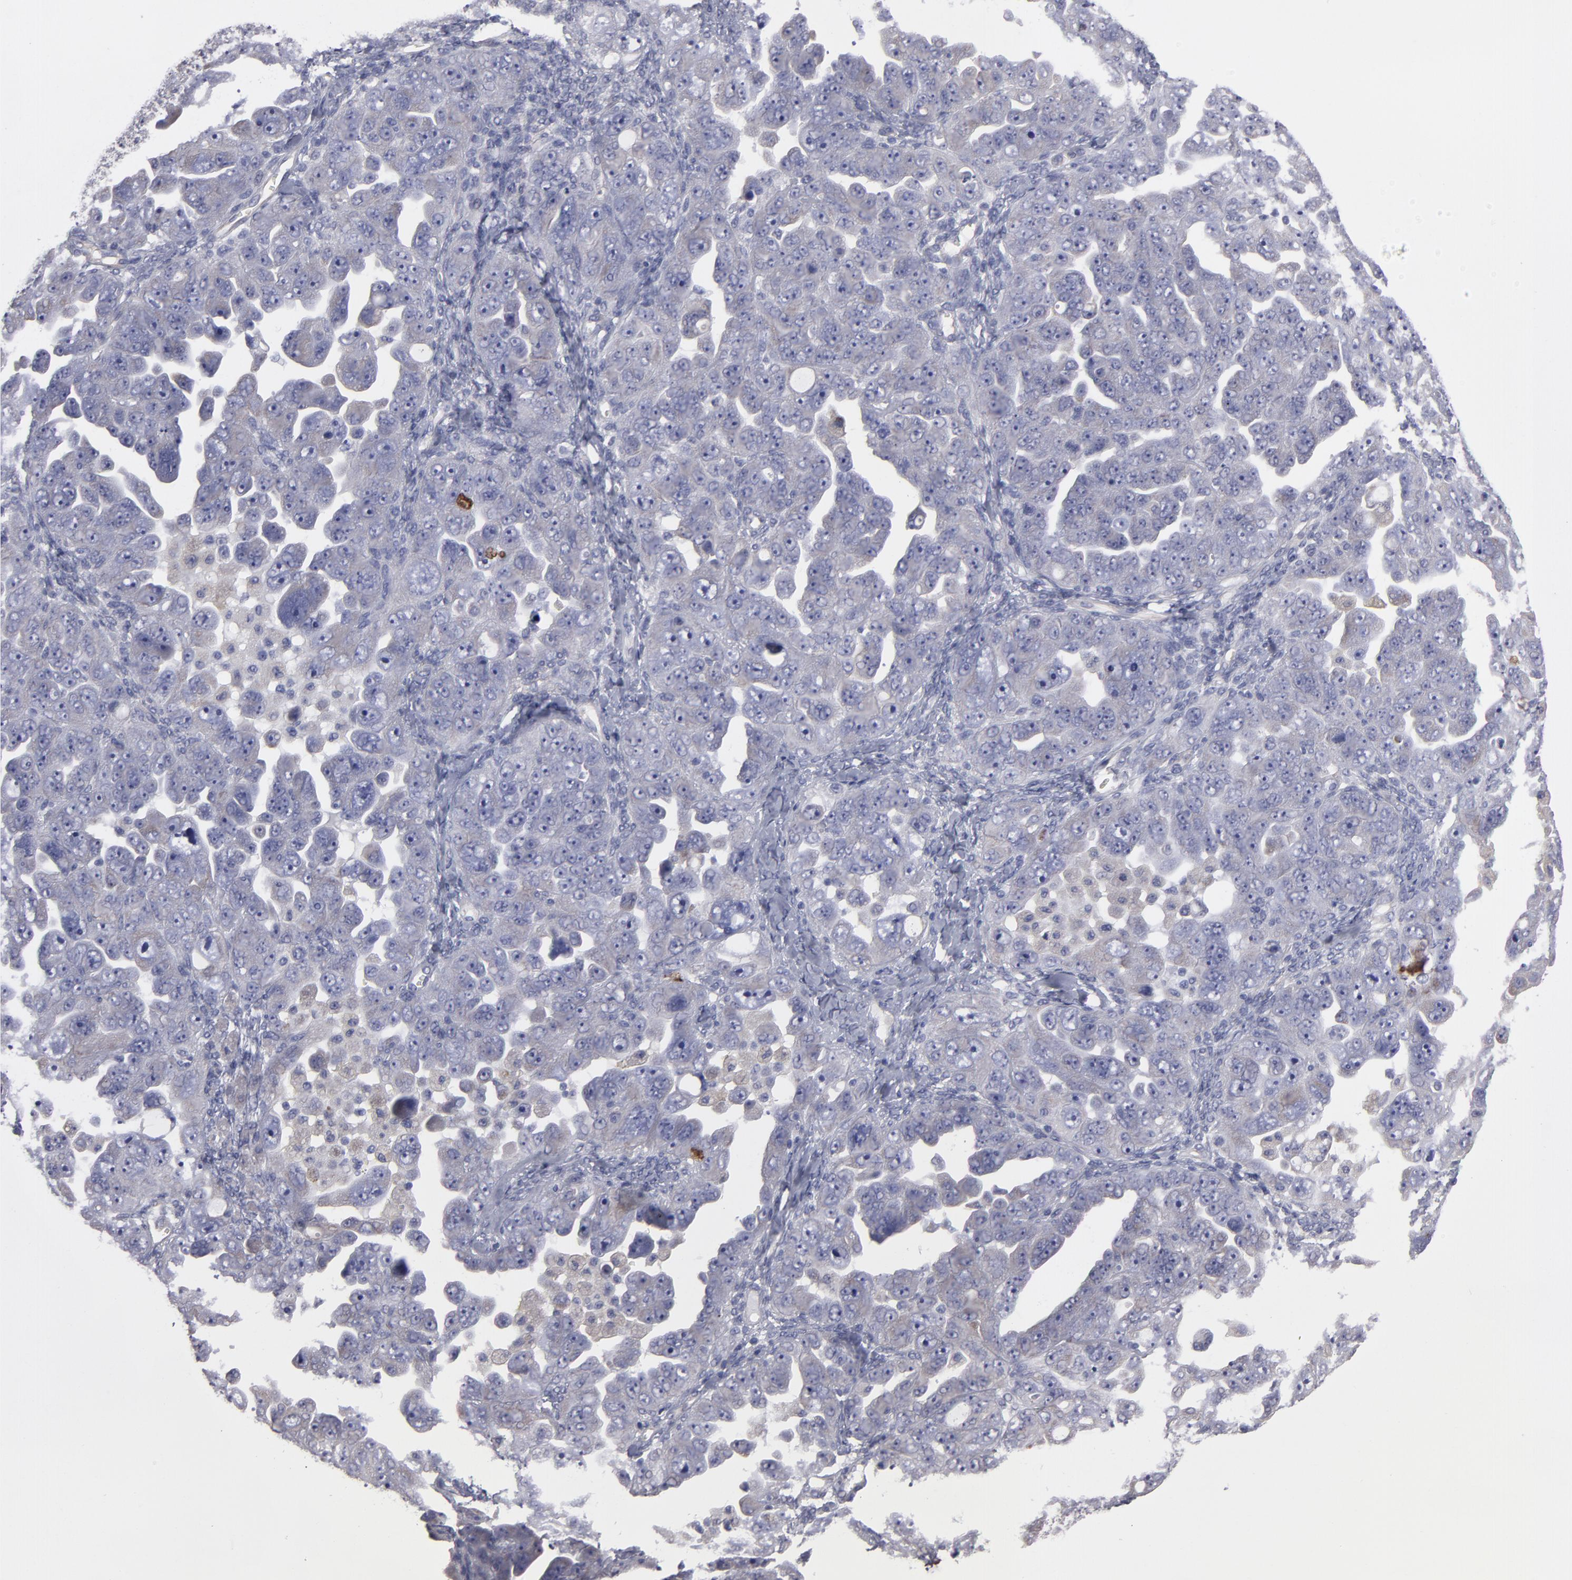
{"staining": {"intensity": "negative", "quantity": "none", "location": "none"}, "tissue": "ovarian cancer", "cell_type": "Tumor cells", "image_type": "cancer", "snomed": [{"axis": "morphology", "description": "Cystadenocarcinoma, serous, NOS"}, {"axis": "topography", "description": "Ovary"}], "caption": "Ovarian cancer (serous cystadenocarcinoma) was stained to show a protein in brown. There is no significant staining in tumor cells. The staining was performed using DAB to visualize the protein expression in brown, while the nuclei were stained in blue with hematoxylin (Magnification: 20x).", "gene": "SLMAP", "patient": {"sex": "female", "age": 66}}